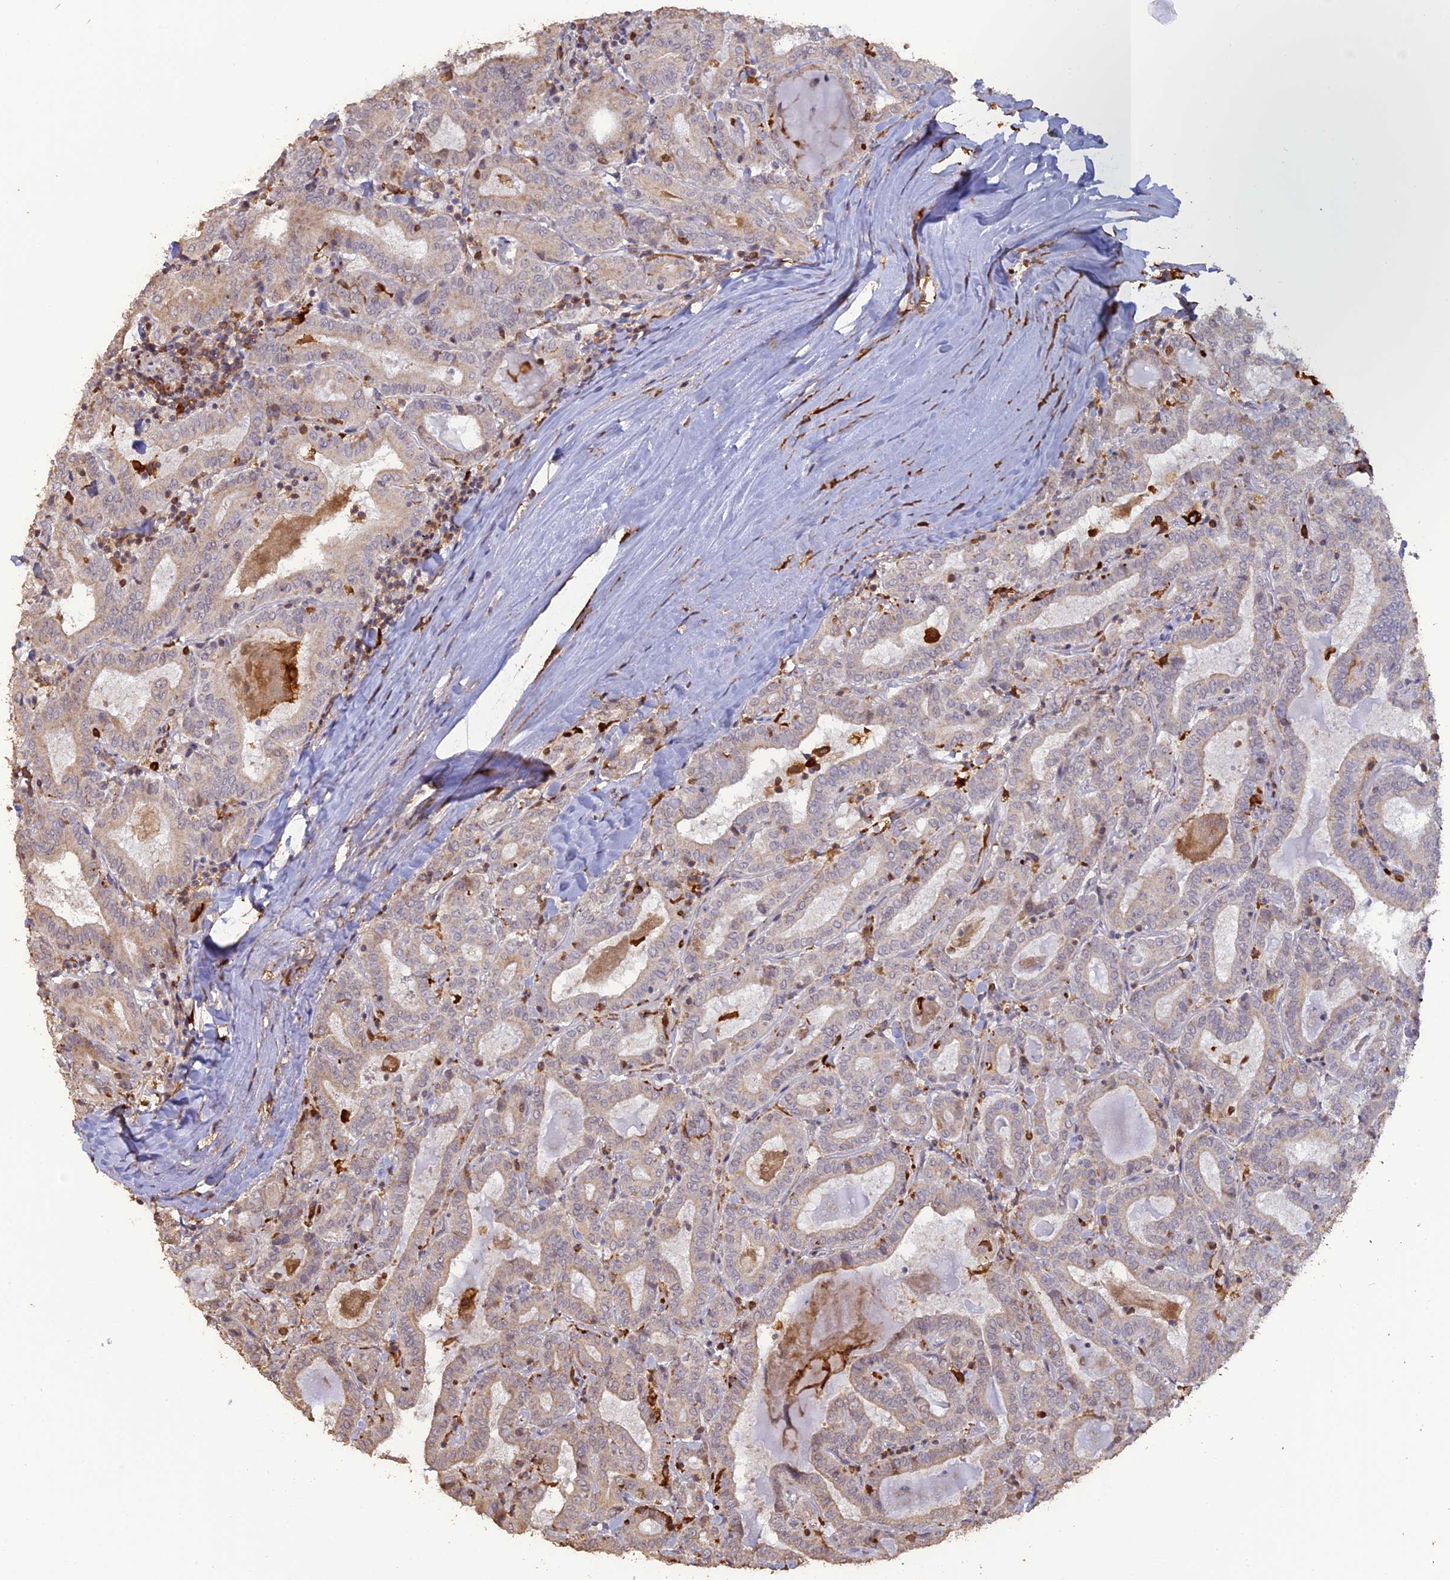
{"staining": {"intensity": "weak", "quantity": "<25%", "location": "cytoplasmic/membranous"}, "tissue": "thyroid cancer", "cell_type": "Tumor cells", "image_type": "cancer", "snomed": [{"axis": "morphology", "description": "Papillary adenocarcinoma, NOS"}, {"axis": "topography", "description": "Thyroid gland"}], "caption": "Tumor cells are negative for protein expression in human thyroid cancer (papillary adenocarcinoma).", "gene": "APOBR", "patient": {"sex": "female", "age": 72}}